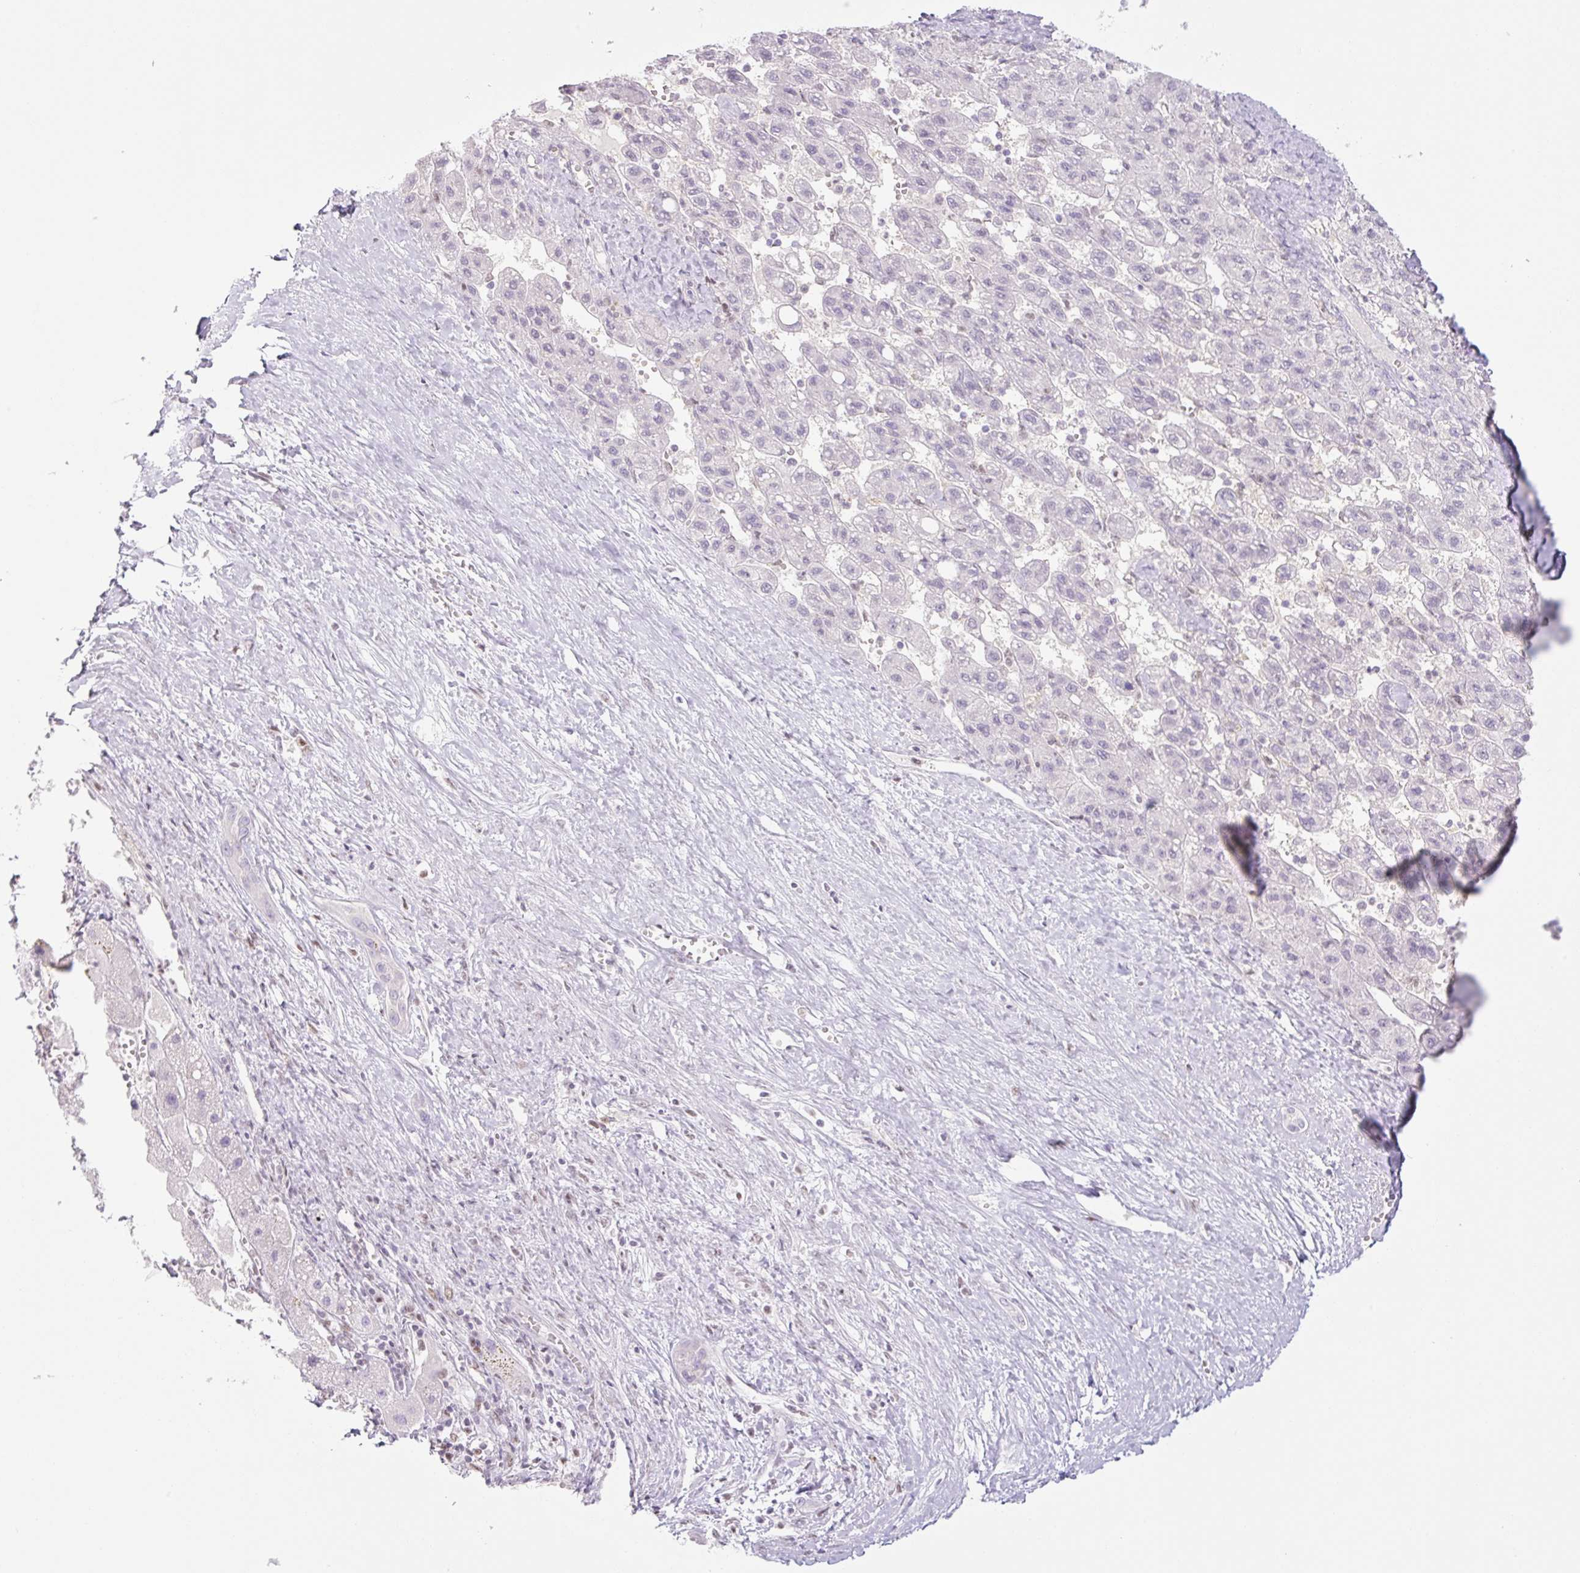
{"staining": {"intensity": "negative", "quantity": "none", "location": "none"}, "tissue": "liver cancer", "cell_type": "Tumor cells", "image_type": "cancer", "snomed": [{"axis": "morphology", "description": "Carcinoma, Hepatocellular, NOS"}, {"axis": "topography", "description": "Liver"}], "caption": "A micrograph of human liver hepatocellular carcinoma is negative for staining in tumor cells.", "gene": "TLE3", "patient": {"sex": "female", "age": 82}}